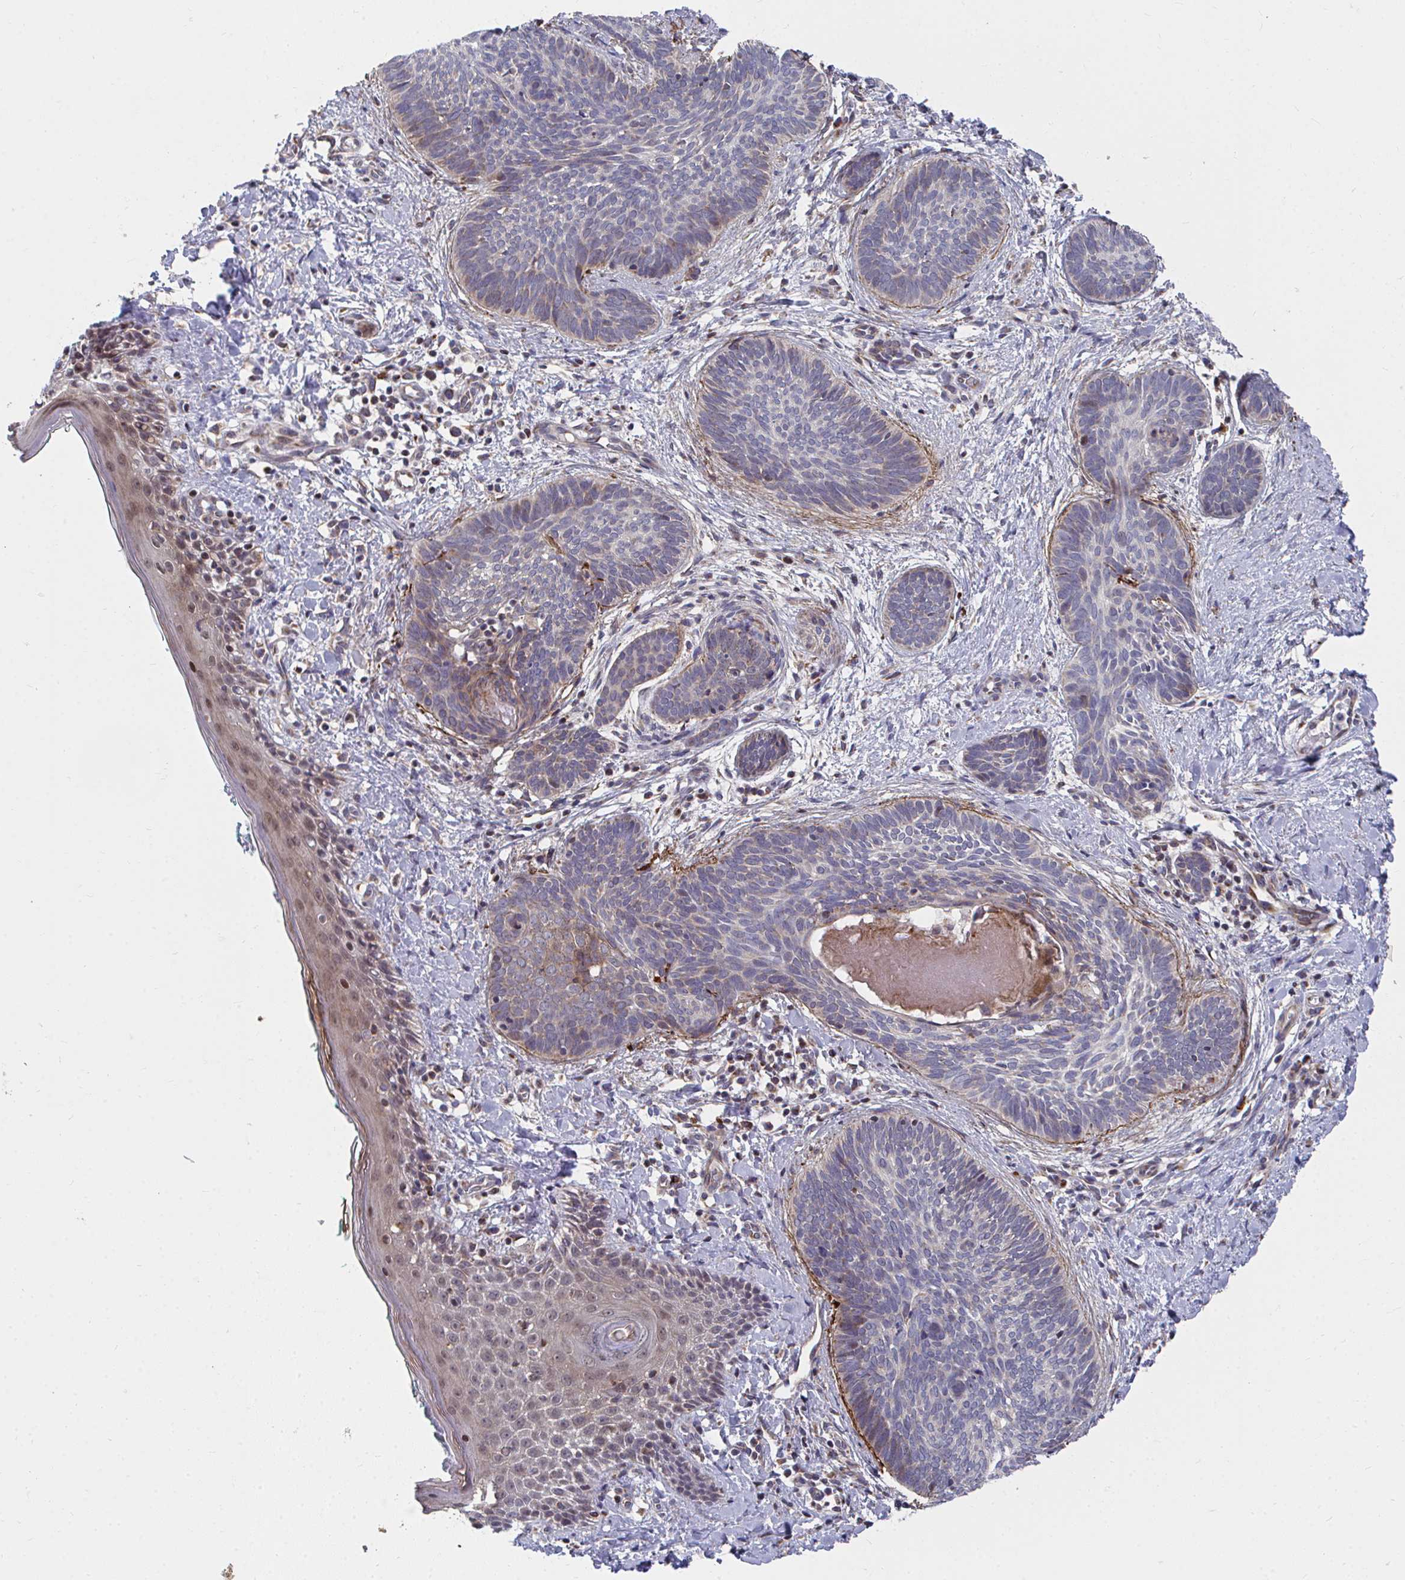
{"staining": {"intensity": "weak", "quantity": "<25%", "location": "cytoplasmic/membranous"}, "tissue": "skin cancer", "cell_type": "Tumor cells", "image_type": "cancer", "snomed": [{"axis": "morphology", "description": "Basal cell carcinoma"}, {"axis": "topography", "description": "Skin"}], "caption": "This micrograph is of basal cell carcinoma (skin) stained with immunohistochemistry (IHC) to label a protein in brown with the nuclei are counter-stained blue. There is no expression in tumor cells.", "gene": "PEX3", "patient": {"sex": "female", "age": 81}}